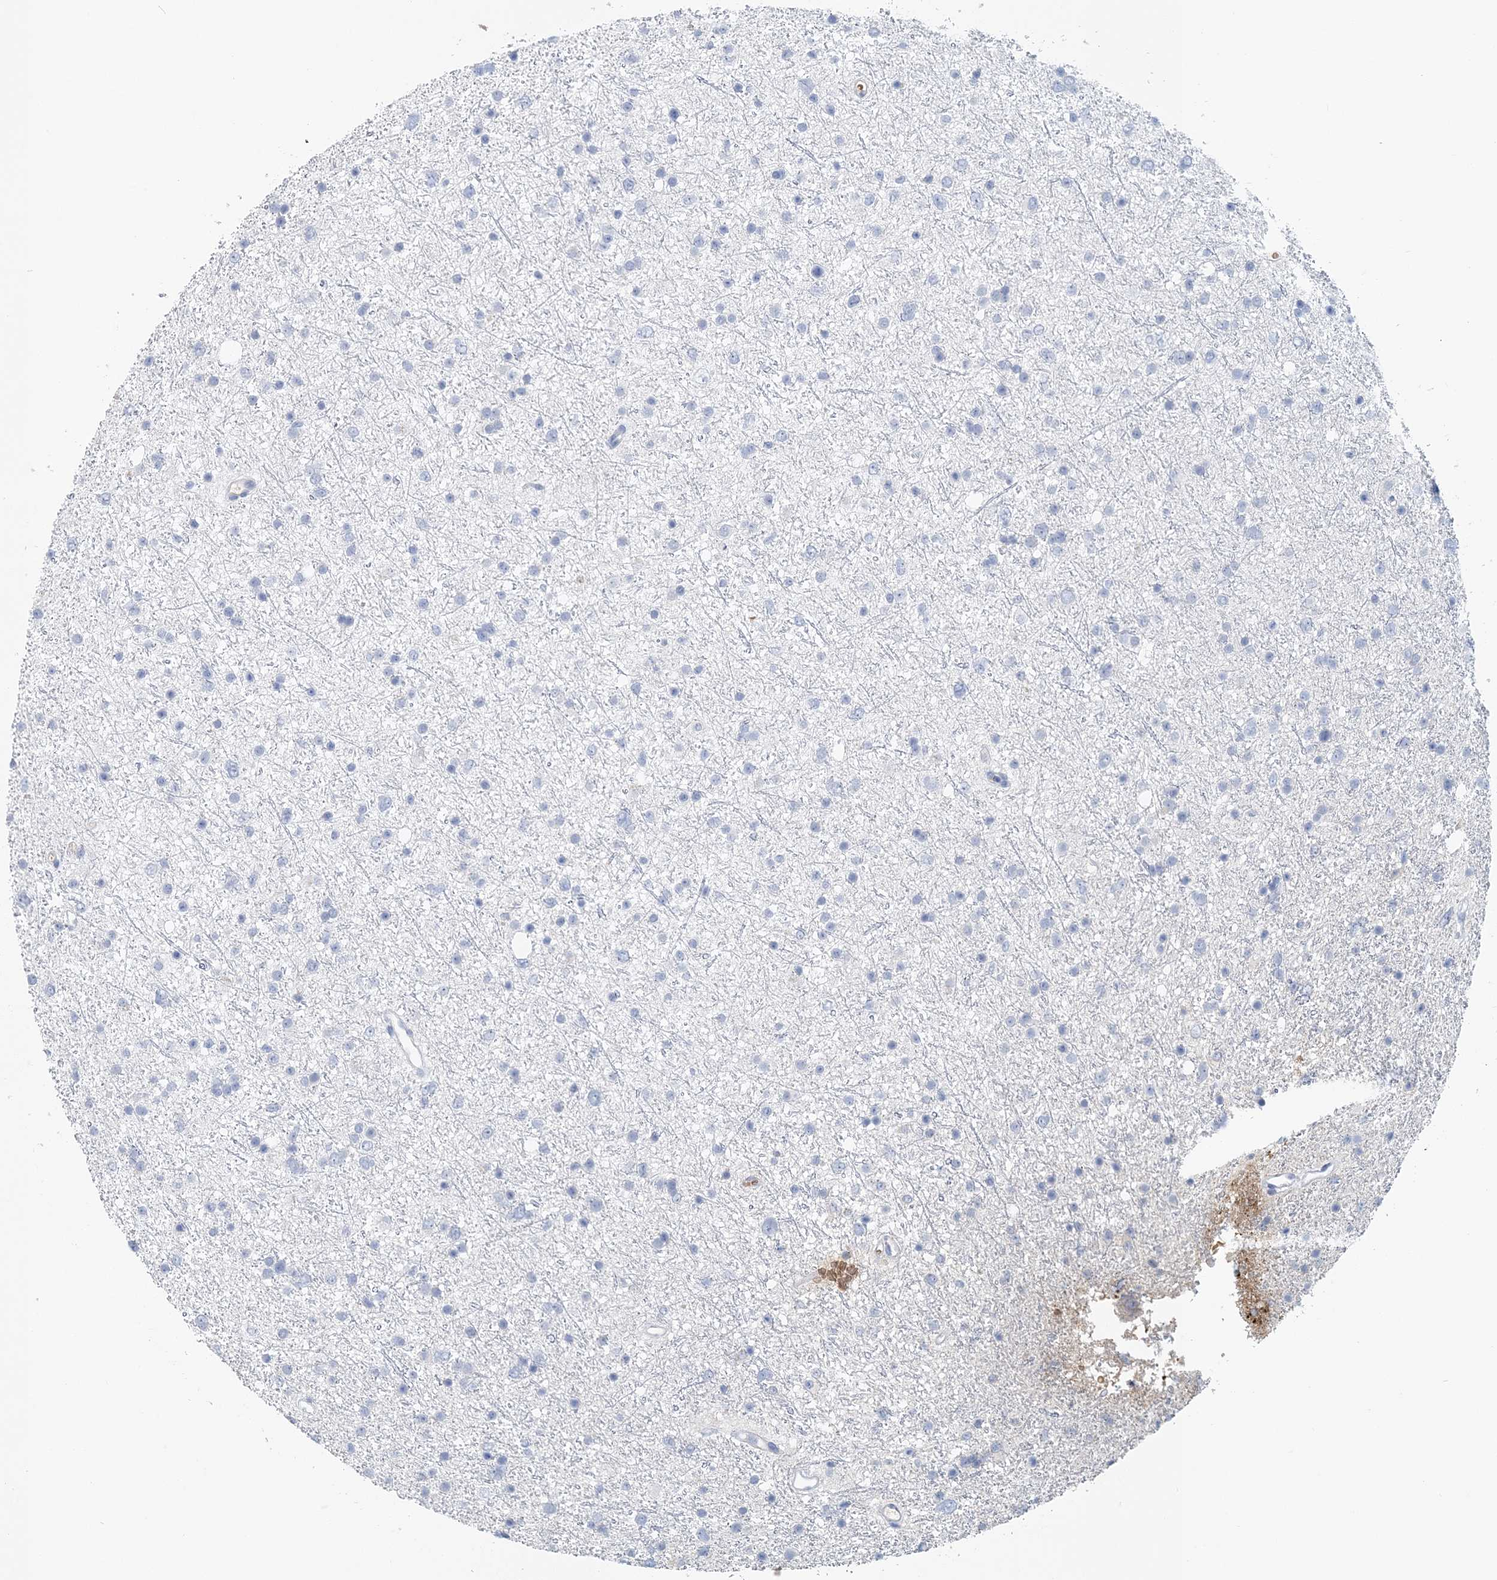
{"staining": {"intensity": "negative", "quantity": "none", "location": "none"}, "tissue": "glioma", "cell_type": "Tumor cells", "image_type": "cancer", "snomed": [{"axis": "morphology", "description": "Glioma, malignant, Low grade"}, {"axis": "topography", "description": "Cerebral cortex"}], "caption": "Tumor cells are negative for protein expression in human glioma.", "gene": "HBD", "patient": {"sex": "female", "age": 39}}